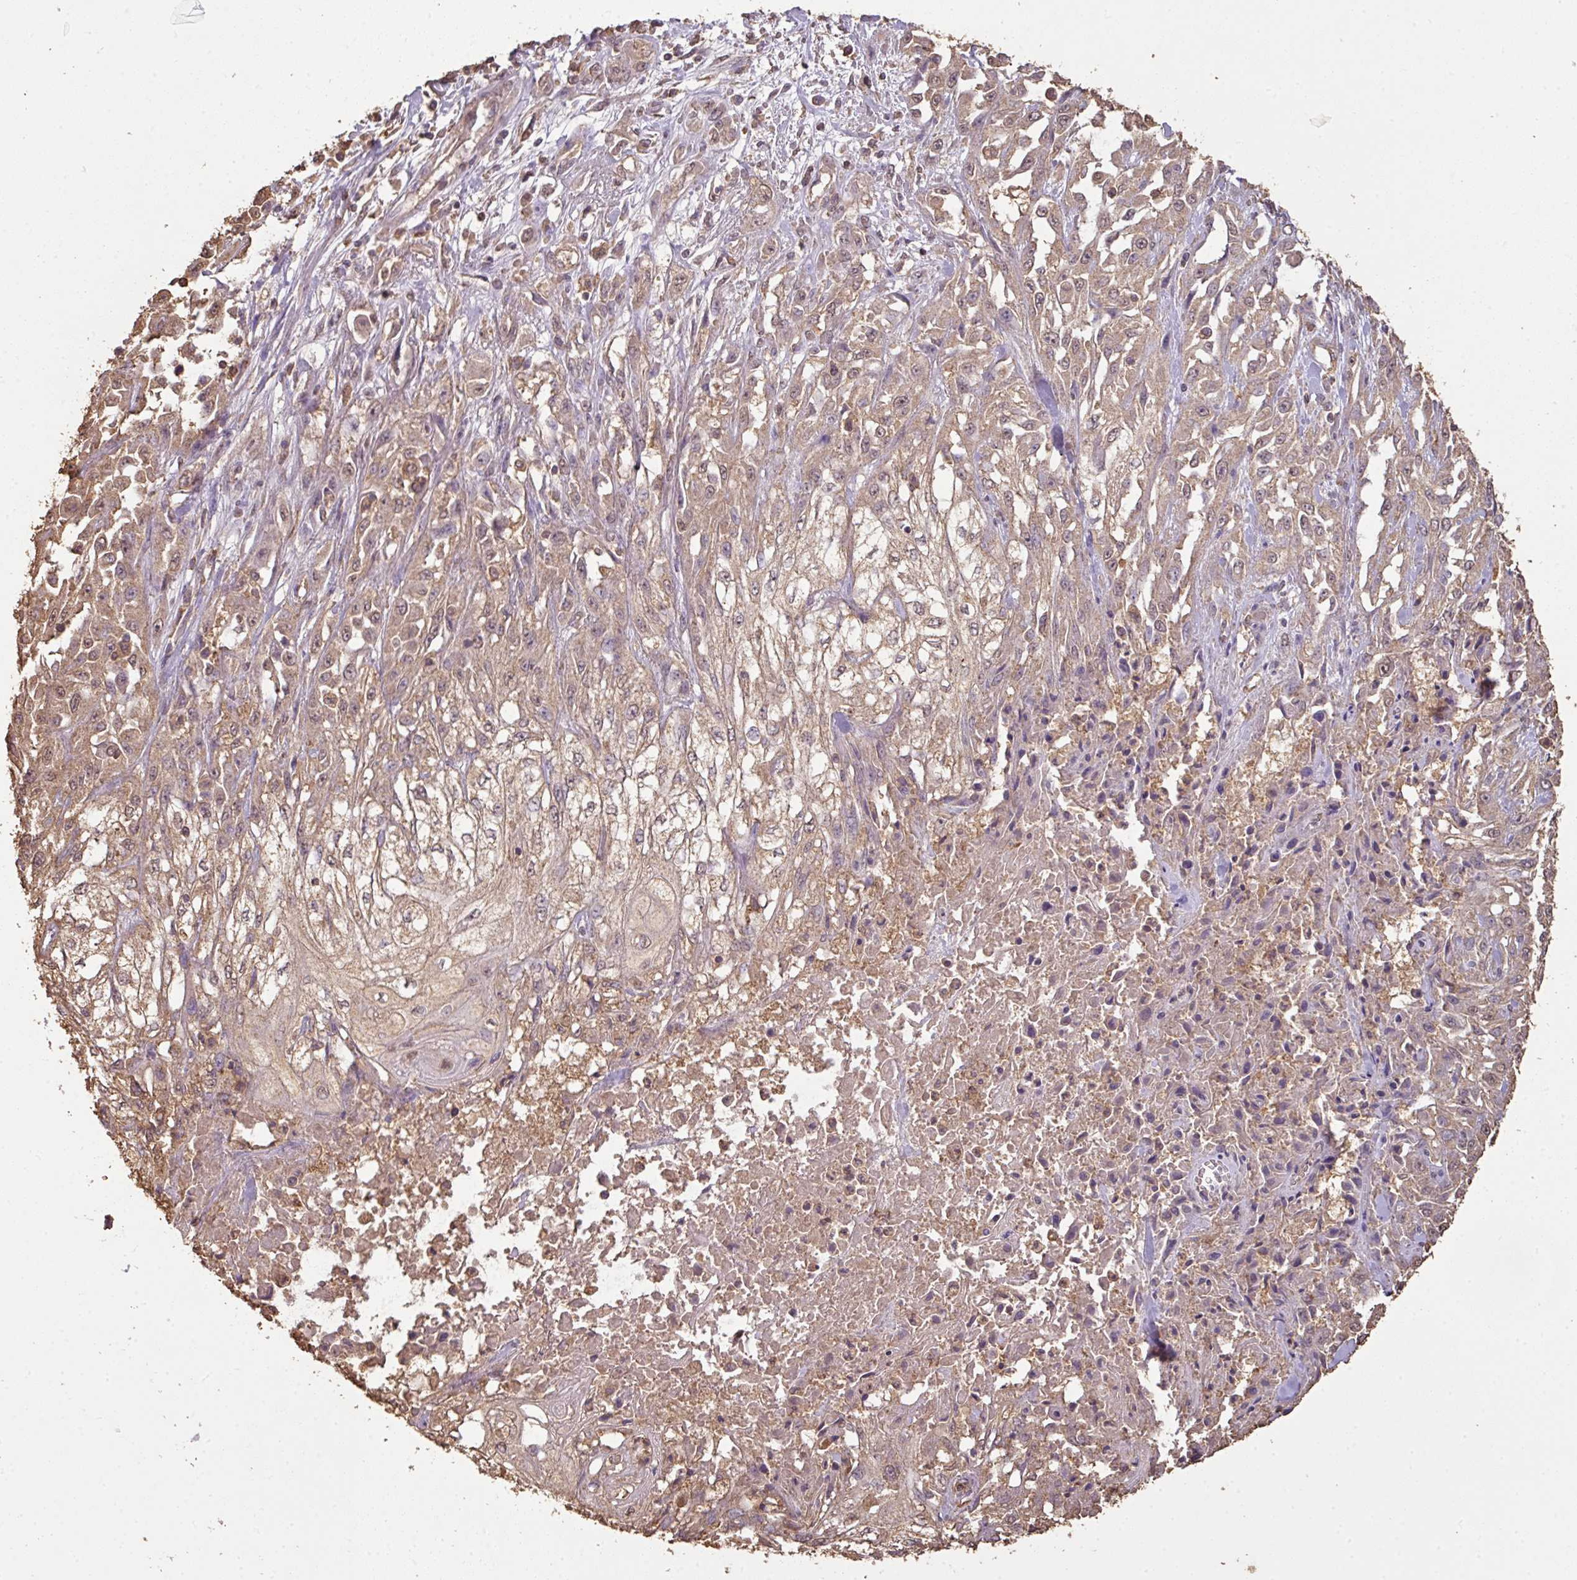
{"staining": {"intensity": "weak", "quantity": ">75%", "location": "cytoplasmic/membranous"}, "tissue": "skin cancer", "cell_type": "Tumor cells", "image_type": "cancer", "snomed": [{"axis": "morphology", "description": "Squamous cell carcinoma, NOS"}, {"axis": "morphology", "description": "Squamous cell carcinoma, metastatic, NOS"}, {"axis": "topography", "description": "Skin"}, {"axis": "topography", "description": "Lymph node"}], "caption": "The micrograph displays a brown stain indicating the presence of a protein in the cytoplasmic/membranous of tumor cells in skin cancer (metastatic squamous cell carcinoma).", "gene": "ATAT1", "patient": {"sex": "male", "age": 75}}